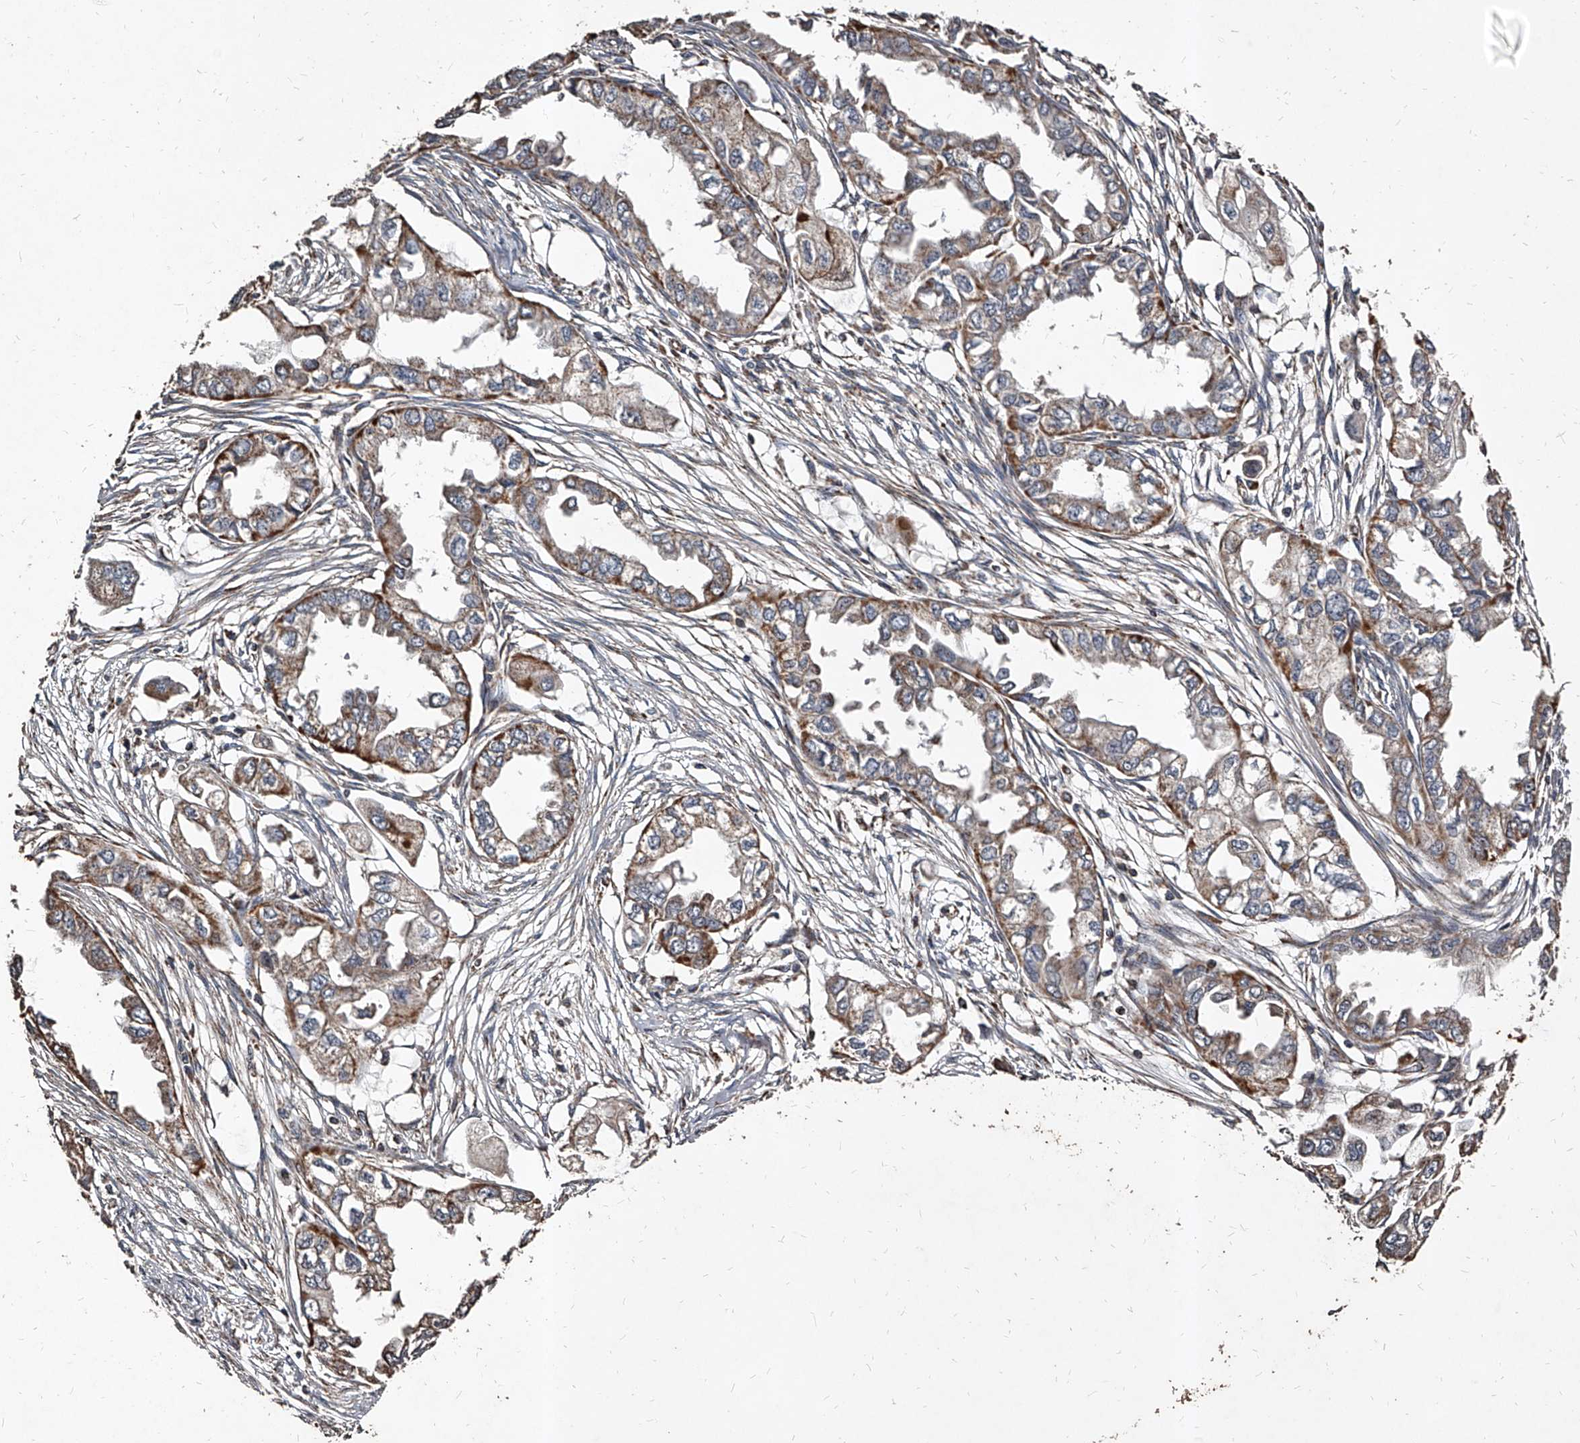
{"staining": {"intensity": "moderate", "quantity": "25%-75%", "location": "cytoplasmic/membranous"}, "tissue": "endometrial cancer", "cell_type": "Tumor cells", "image_type": "cancer", "snomed": [{"axis": "morphology", "description": "Adenocarcinoma, NOS"}, {"axis": "topography", "description": "Endometrium"}], "caption": "Immunohistochemical staining of endometrial cancer (adenocarcinoma) demonstrates moderate cytoplasmic/membranous protein staining in approximately 25%-75% of tumor cells.", "gene": "GPR183", "patient": {"sex": "female", "age": 67}}